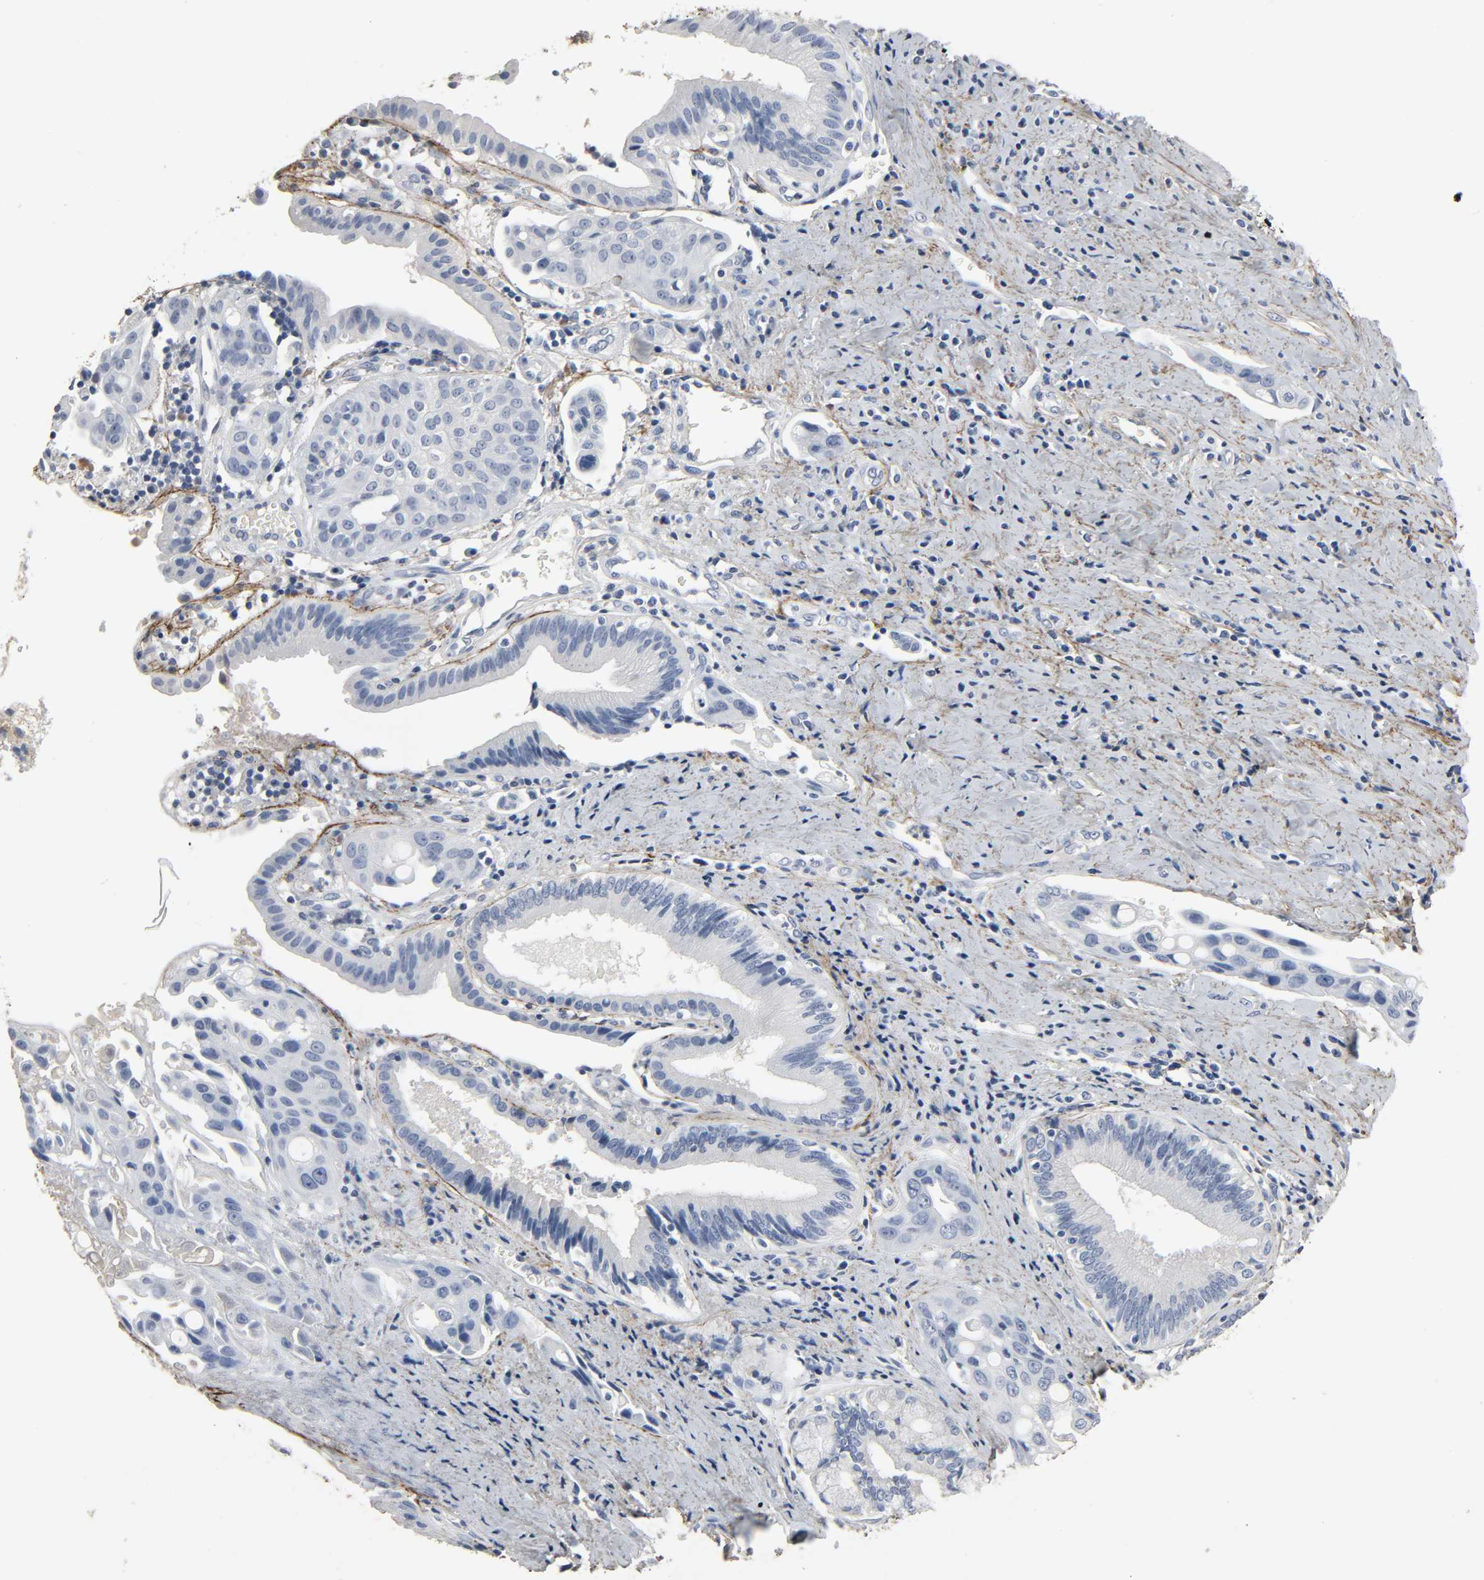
{"staining": {"intensity": "negative", "quantity": "none", "location": "none"}, "tissue": "pancreatic cancer", "cell_type": "Tumor cells", "image_type": "cancer", "snomed": [{"axis": "morphology", "description": "Adenocarcinoma, NOS"}, {"axis": "topography", "description": "Pancreas"}], "caption": "The image displays no staining of tumor cells in pancreatic cancer (adenocarcinoma). The staining was performed using DAB to visualize the protein expression in brown, while the nuclei were stained in blue with hematoxylin (Magnification: 20x).", "gene": "FBLN5", "patient": {"sex": "female", "age": 60}}